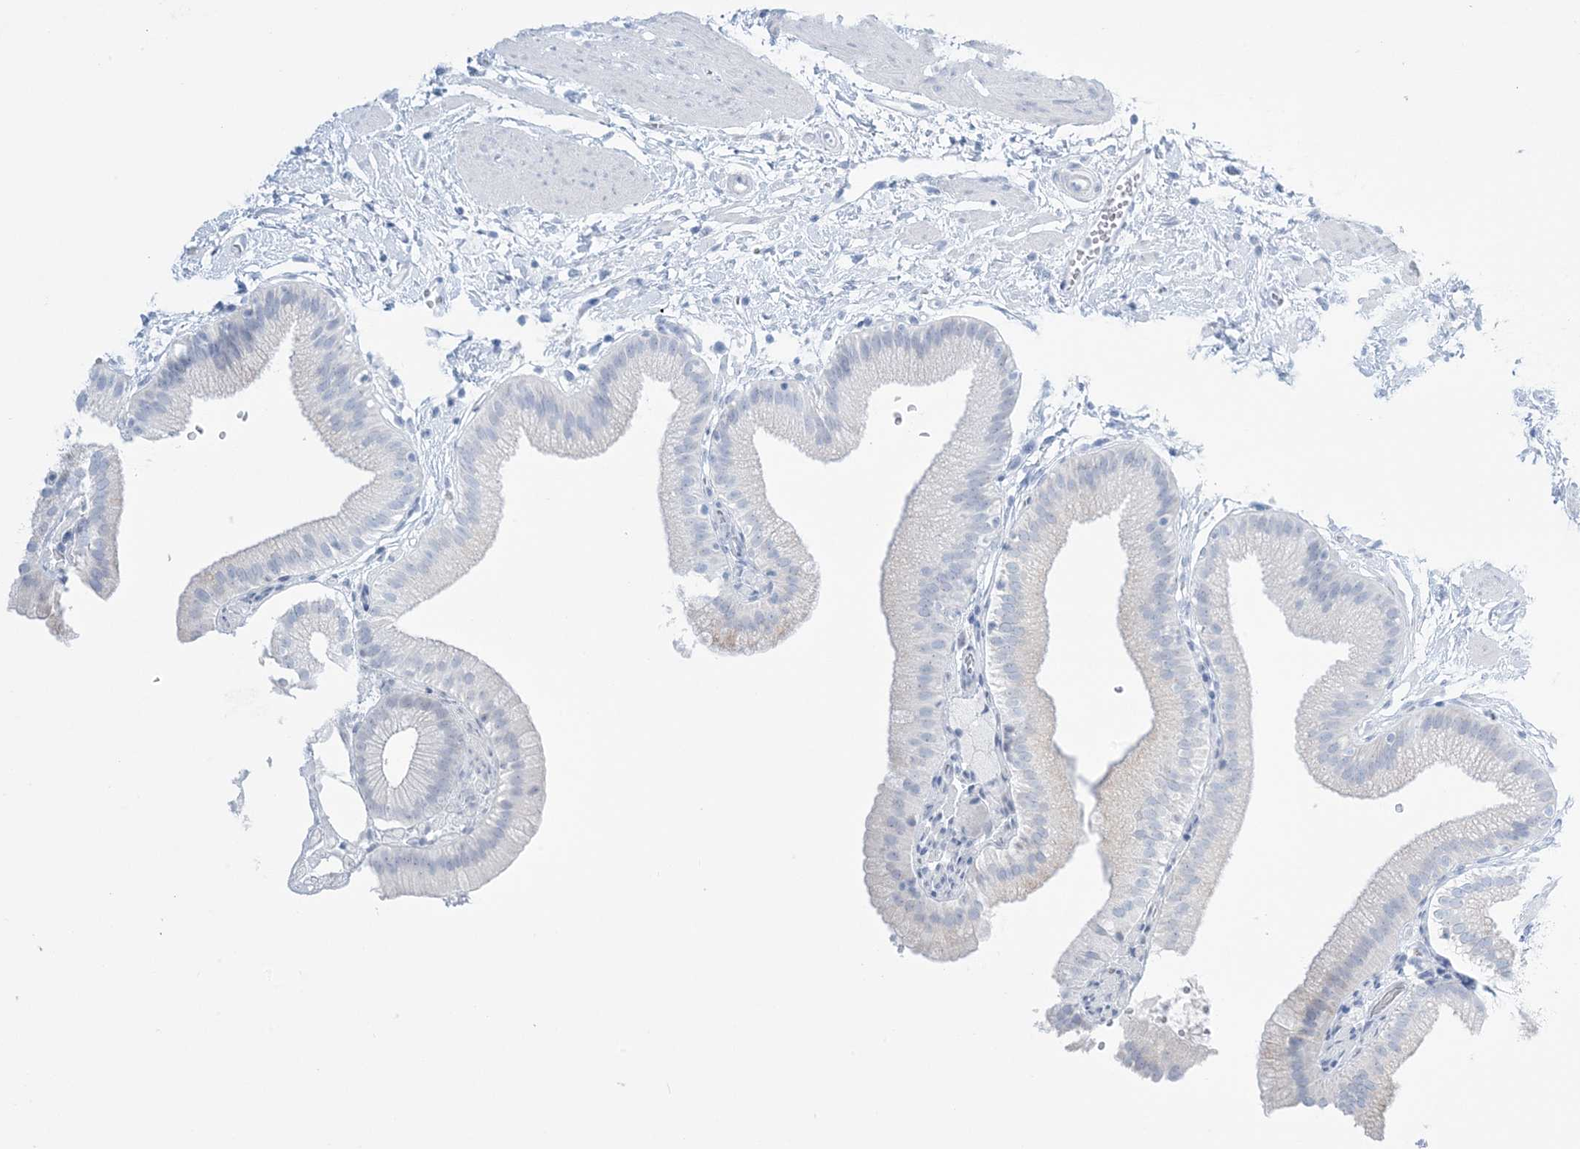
{"staining": {"intensity": "negative", "quantity": "none", "location": "none"}, "tissue": "gallbladder", "cell_type": "Glandular cells", "image_type": "normal", "snomed": [{"axis": "morphology", "description": "Normal tissue, NOS"}, {"axis": "topography", "description": "Gallbladder"}], "caption": "Glandular cells show no significant protein positivity in unremarkable gallbladder. The staining was performed using DAB (3,3'-diaminobenzidine) to visualize the protein expression in brown, while the nuclei were stained in blue with hematoxylin (Magnification: 20x).", "gene": "AGXT", "patient": {"sex": "male", "age": 55}}